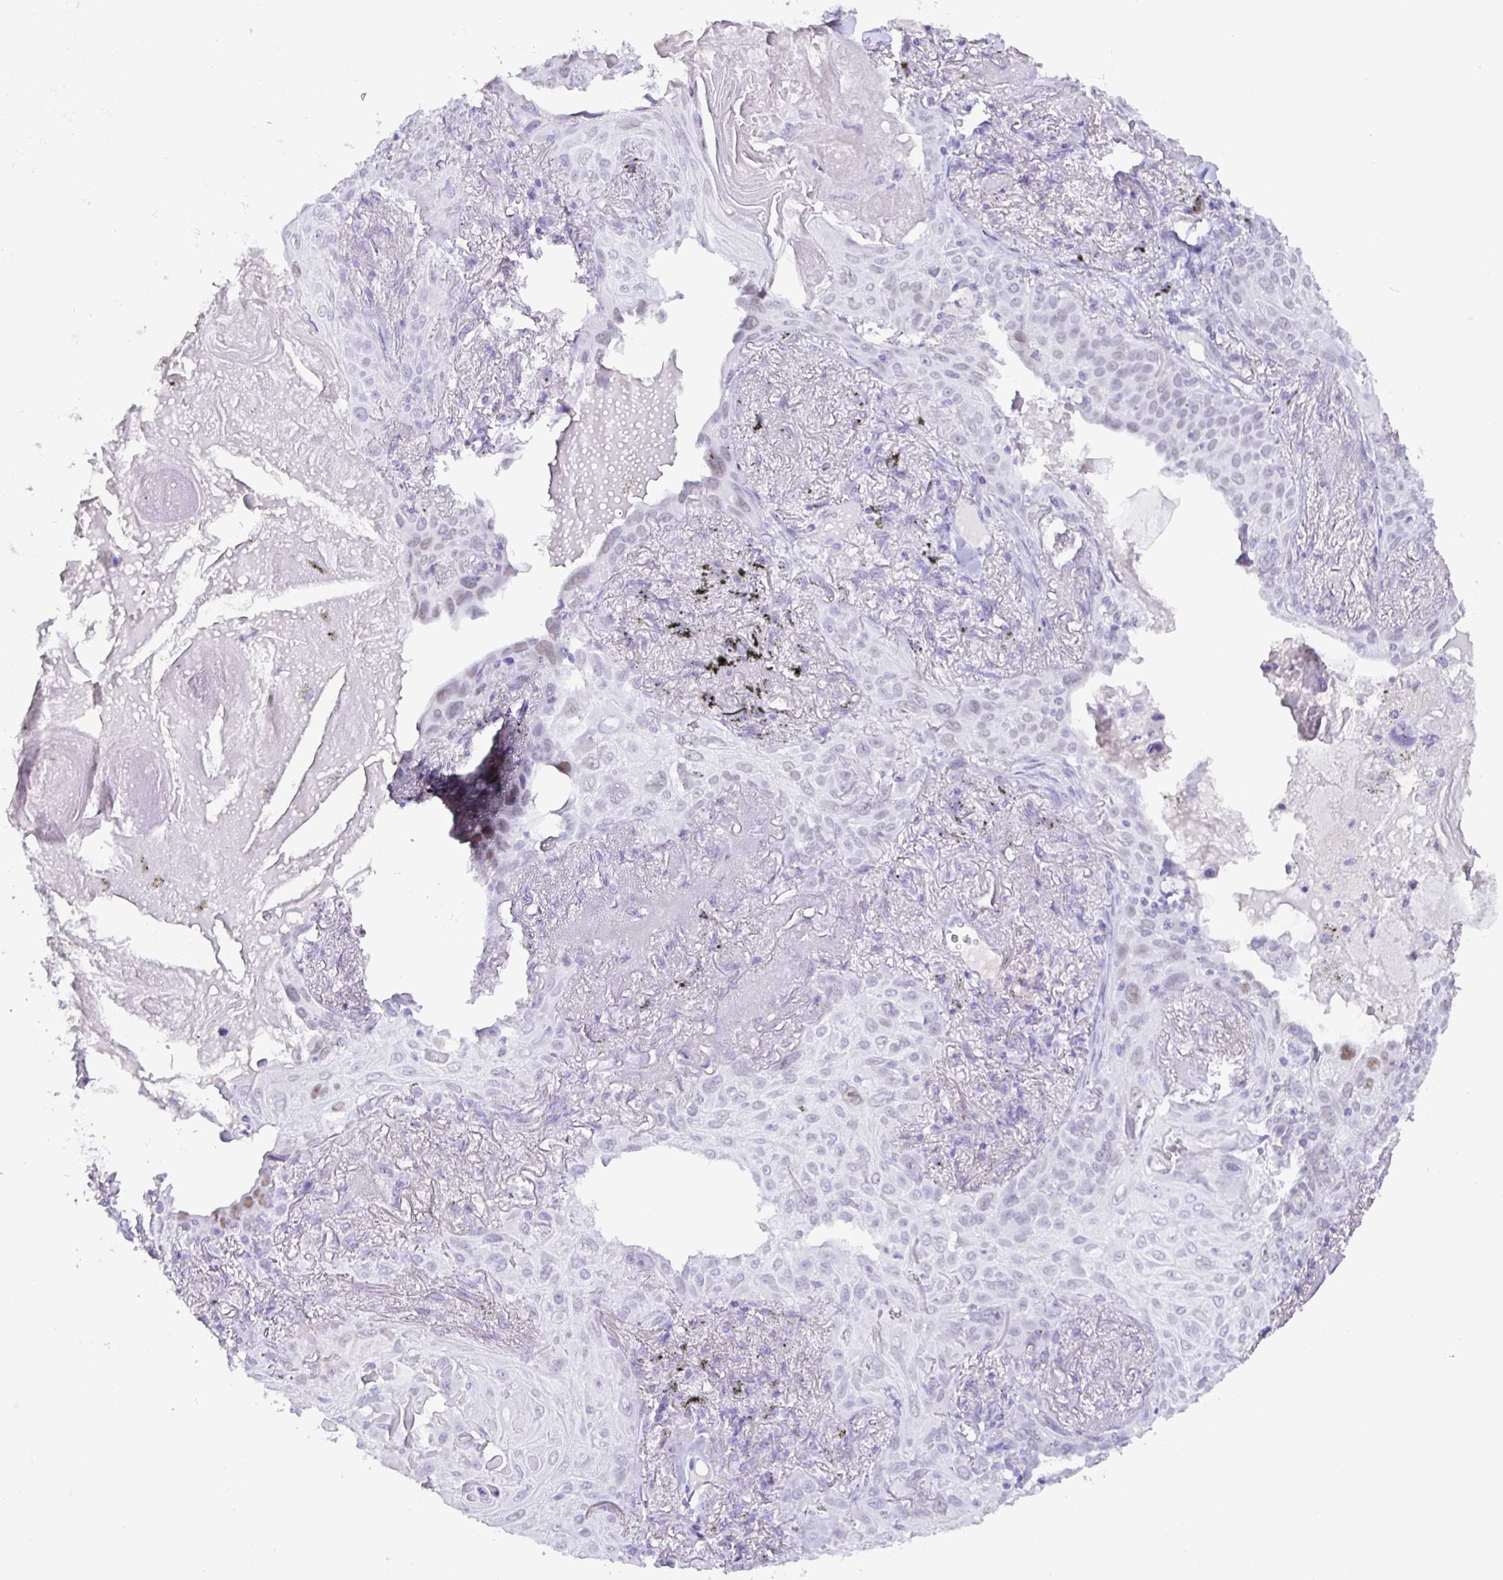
{"staining": {"intensity": "negative", "quantity": "none", "location": "none"}, "tissue": "lung cancer", "cell_type": "Tumor cells", "image_type": "cancer", "snomed": [{"axis": "morphology", "description": "Squamous cell carcinoma, NOS"}, {"axis": "topography", "description": "Lung"}], "caption": "An immunohistochemistry (IHC) histopathology image of squamous cell carcinoma (lung) is shown. There is no staining in tumor cells of squamous cell carcinoma (lung).", "gene": "NUP188", "patient": {"sex": "male", "age": 79}}